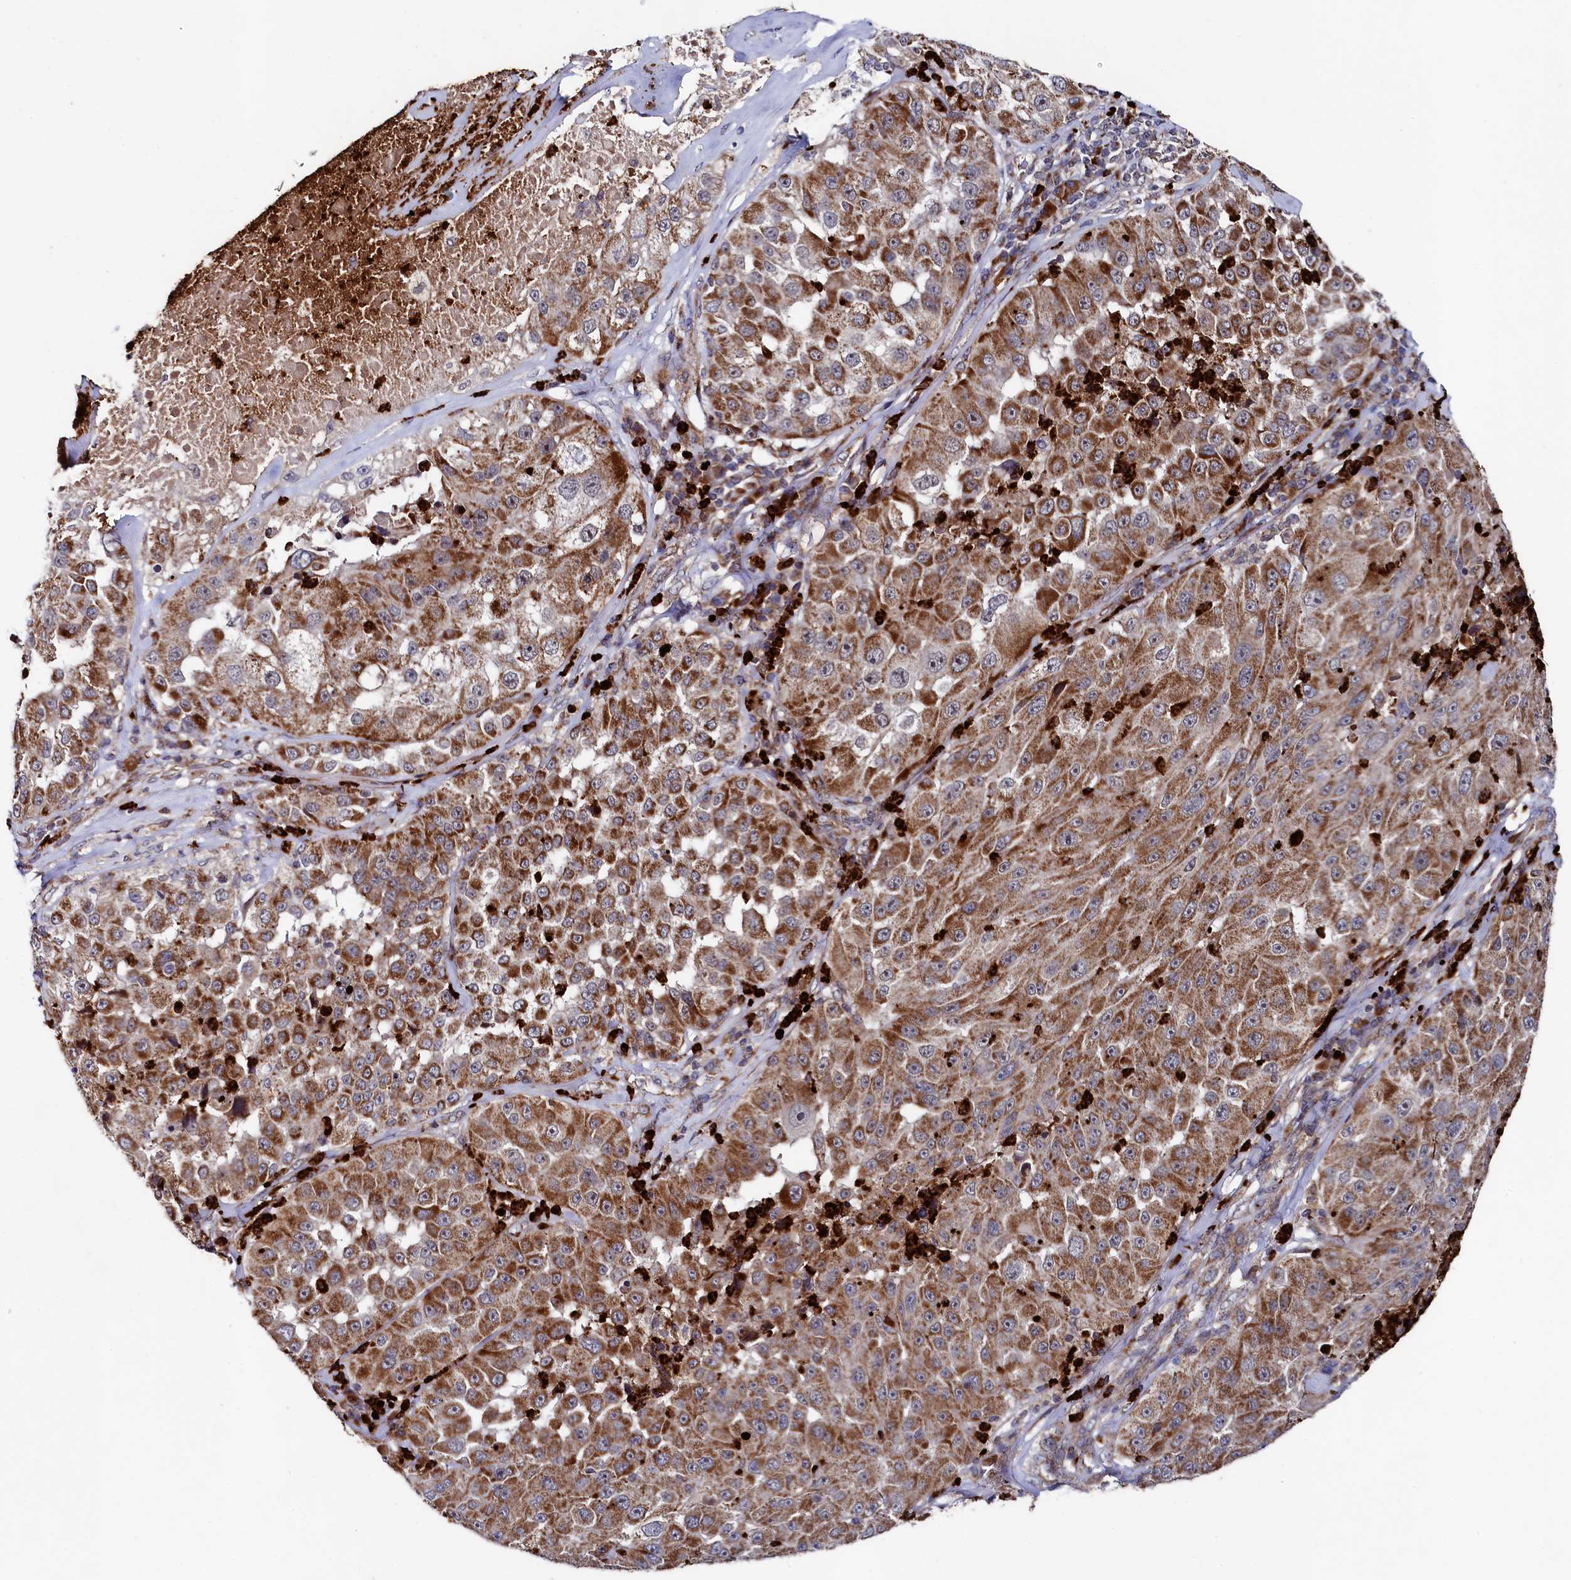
{"staining": {"intensity": "moderate", "quantity": ">75%", "location": "cytoplasmic/membranous"}, "tissue": "melanoma", "cell_type": "Tumor cells", "image_type": "cancer", "snomed": [{"axis": "morphology", "description": "Malignant melanoma, Metastatic site"}, {"axis": "topography", "description": "Lymph node"}], "caption": "Immunohistochemistry (IHC) (DAB) staining of melanoma shows moderate cytoplasmic/membranous protein expression in approximately >75% of tumor cells.", "gene": "CHCHD1", "patient": {"sex": "male", "age": 62}}